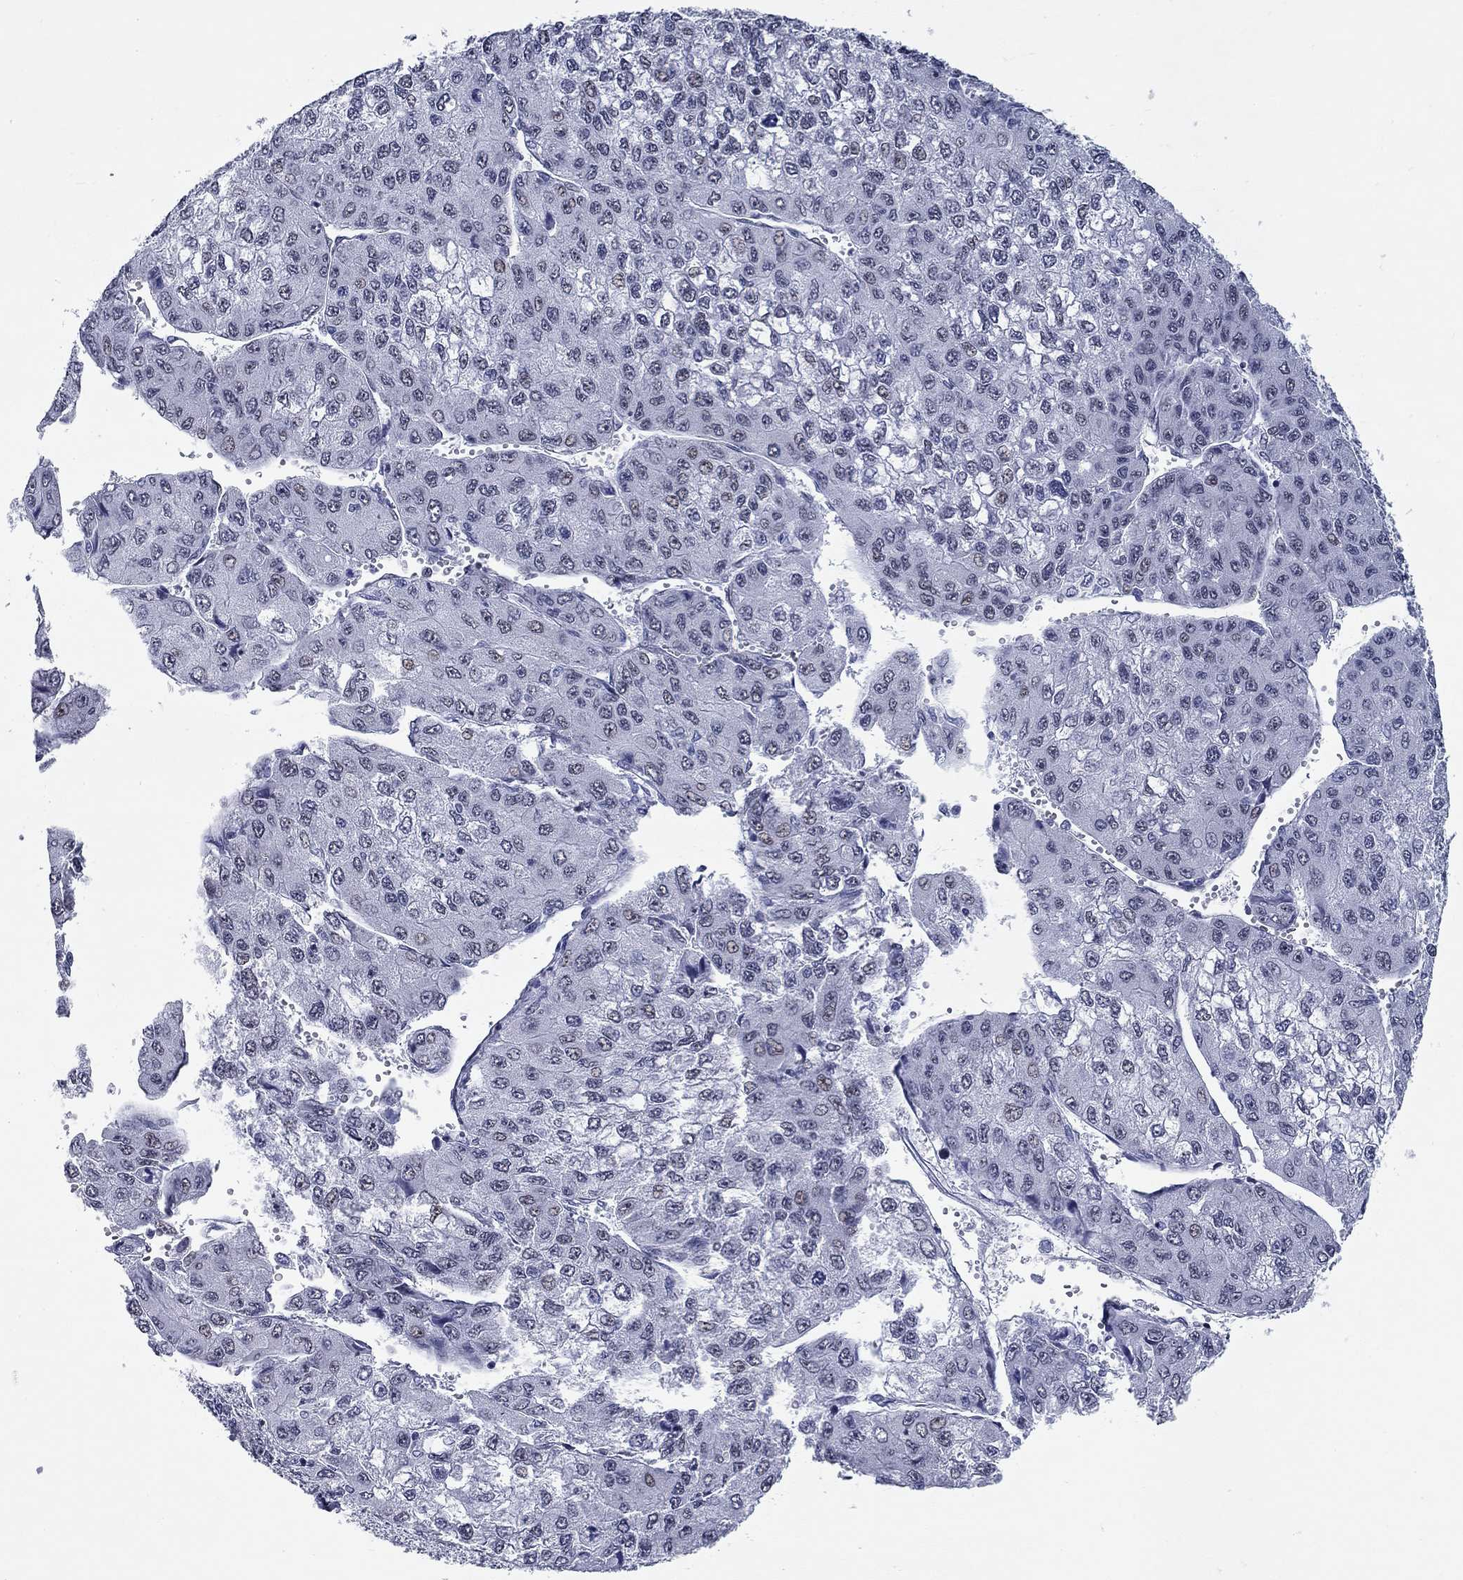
{"staining": {"intensity": "negative", "quantity": "none", "location": "none"}, "tissue": "liver cancer", "cell_type": "Tumor cells", "image_type": "cancer", "snomed": [{"axis": "morphology", "description": "Carcinoma, Hepatocellular, NOS"}, {"axis": "topography", "description": "Liver"}], "caption": "Immunohistochemistry micrograph of neoplastic tissue: human hepatocellular carcinoma (liver) stained with DAB (3,3'-diaminobenzidine) demonstrates no significant protein positivity in tumor cells.", "gene": "ASF1B", "patient": {"sex": "female", "age": 66}}